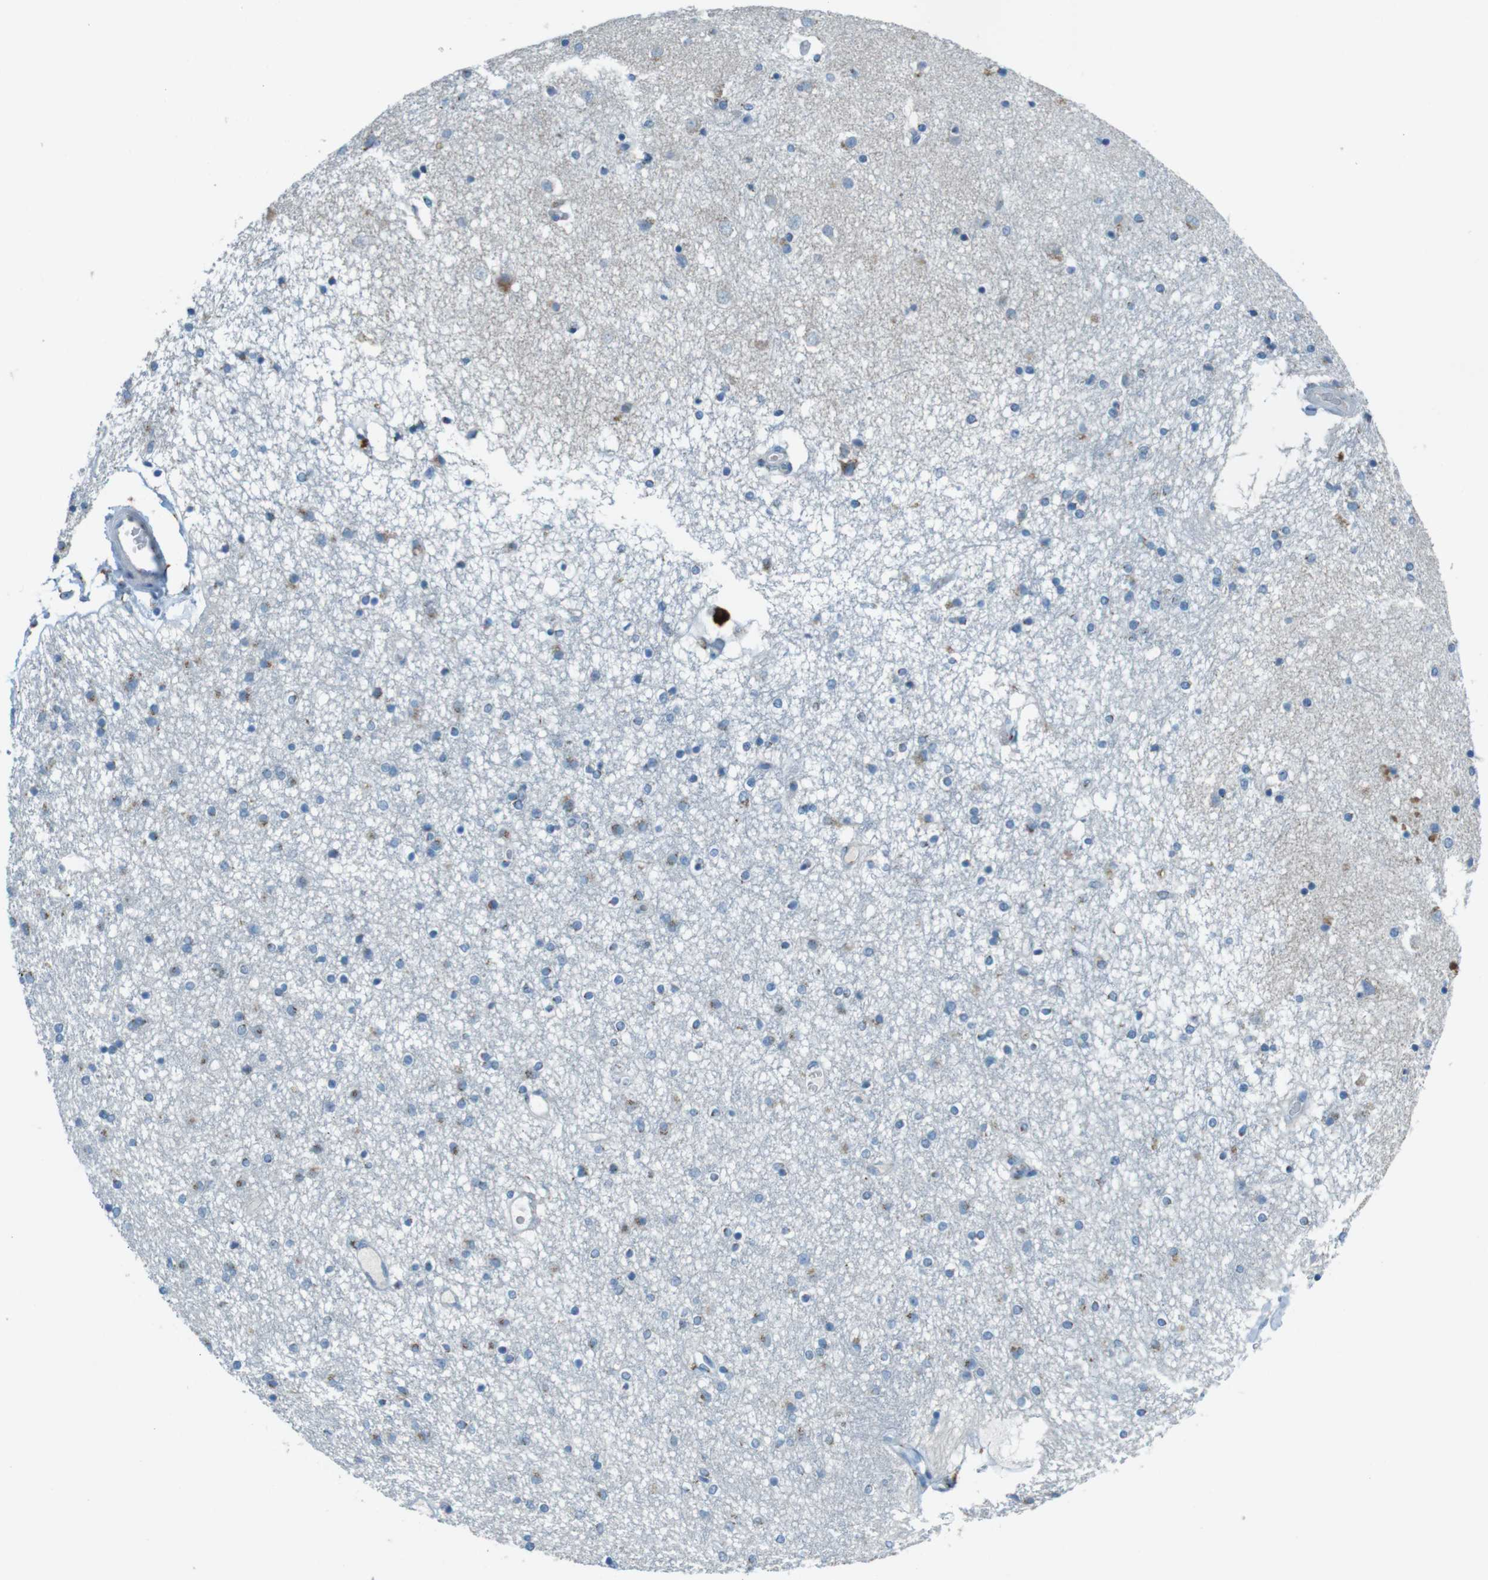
{"staining": {"intensity": "moderate", "quantity": "<25%", "location": "cytoplasmic/membranous"}, "tissue": "caudate", "cell_type": "Glial cells", "image_type": "normal", "snomed": [{"axis": "morphology", "description": "Normal tissue, NOS"}, {"axis": "topography", "description": "Lateral ventricle wall"}], "caption": "There is low levels of moderate cytoplasmic/membranous positivity in glial cells of unremarkable caudate, as demonstrated by immunohistochemical staining (brown color).", "gene": "TXNDC15", "patient": {"sex": "female", "age": 54}}